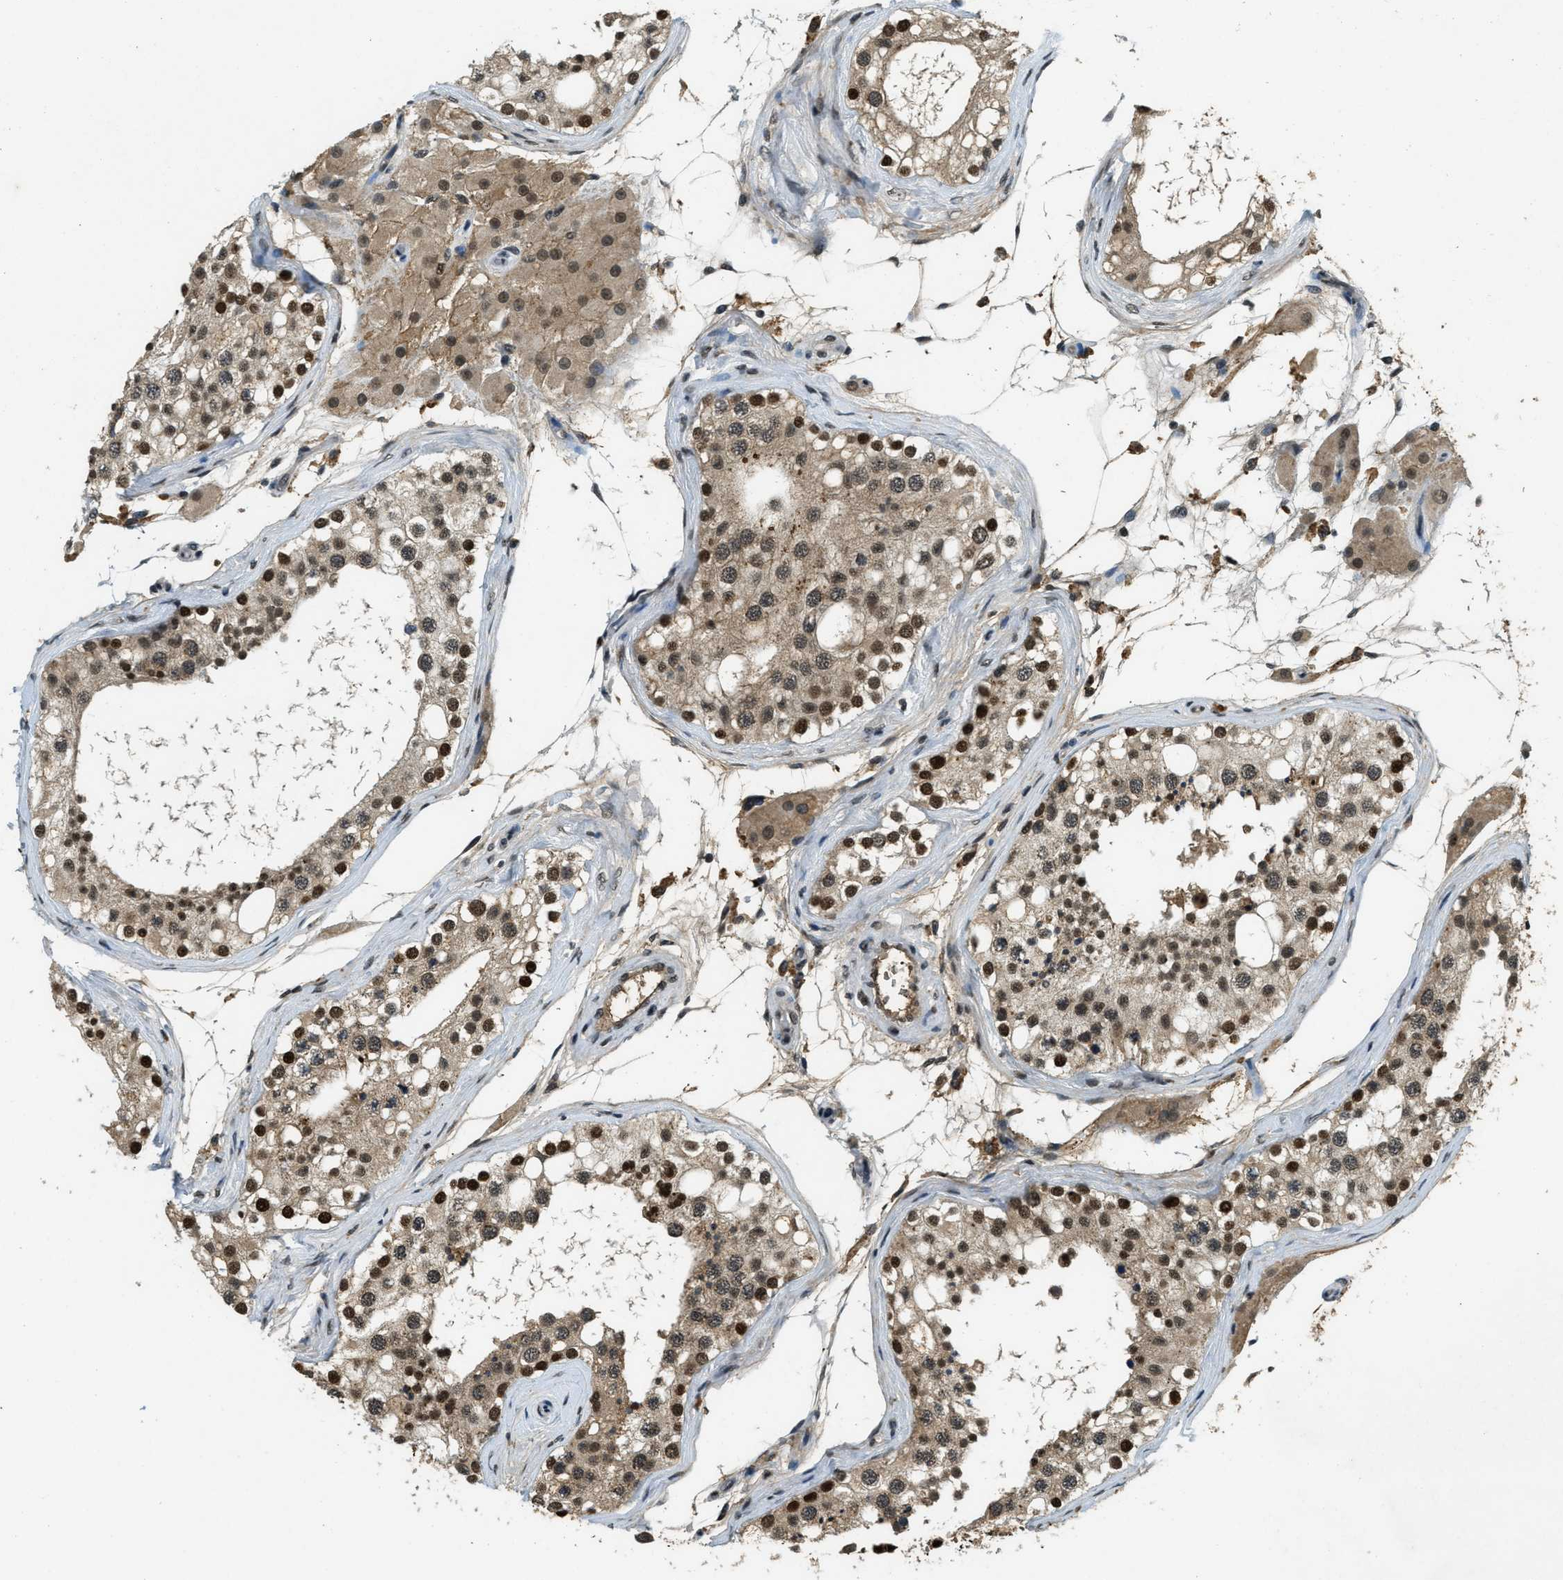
{"staining": {"intensity": "strong", "quantity": ">75%", "location": "cytoplasmic/membranous,nuclear"}, "tissue": "testis", "cell_type": "Cells in seminiferous ducts", "image_type": "normal", "snomed": [{"axis": "morphology", "description": "Normal tissue, NOS"}, {"axis": "topography", "description": "Testis"}], "caption": "Cells in seminiferous ducts display high levels of strong cytoplasmic/membranous,nuclear staining in approximately >75% of cells in normal testis.", "gene": "ZNF148", "patient": {"sex": "male", "age": 68}}